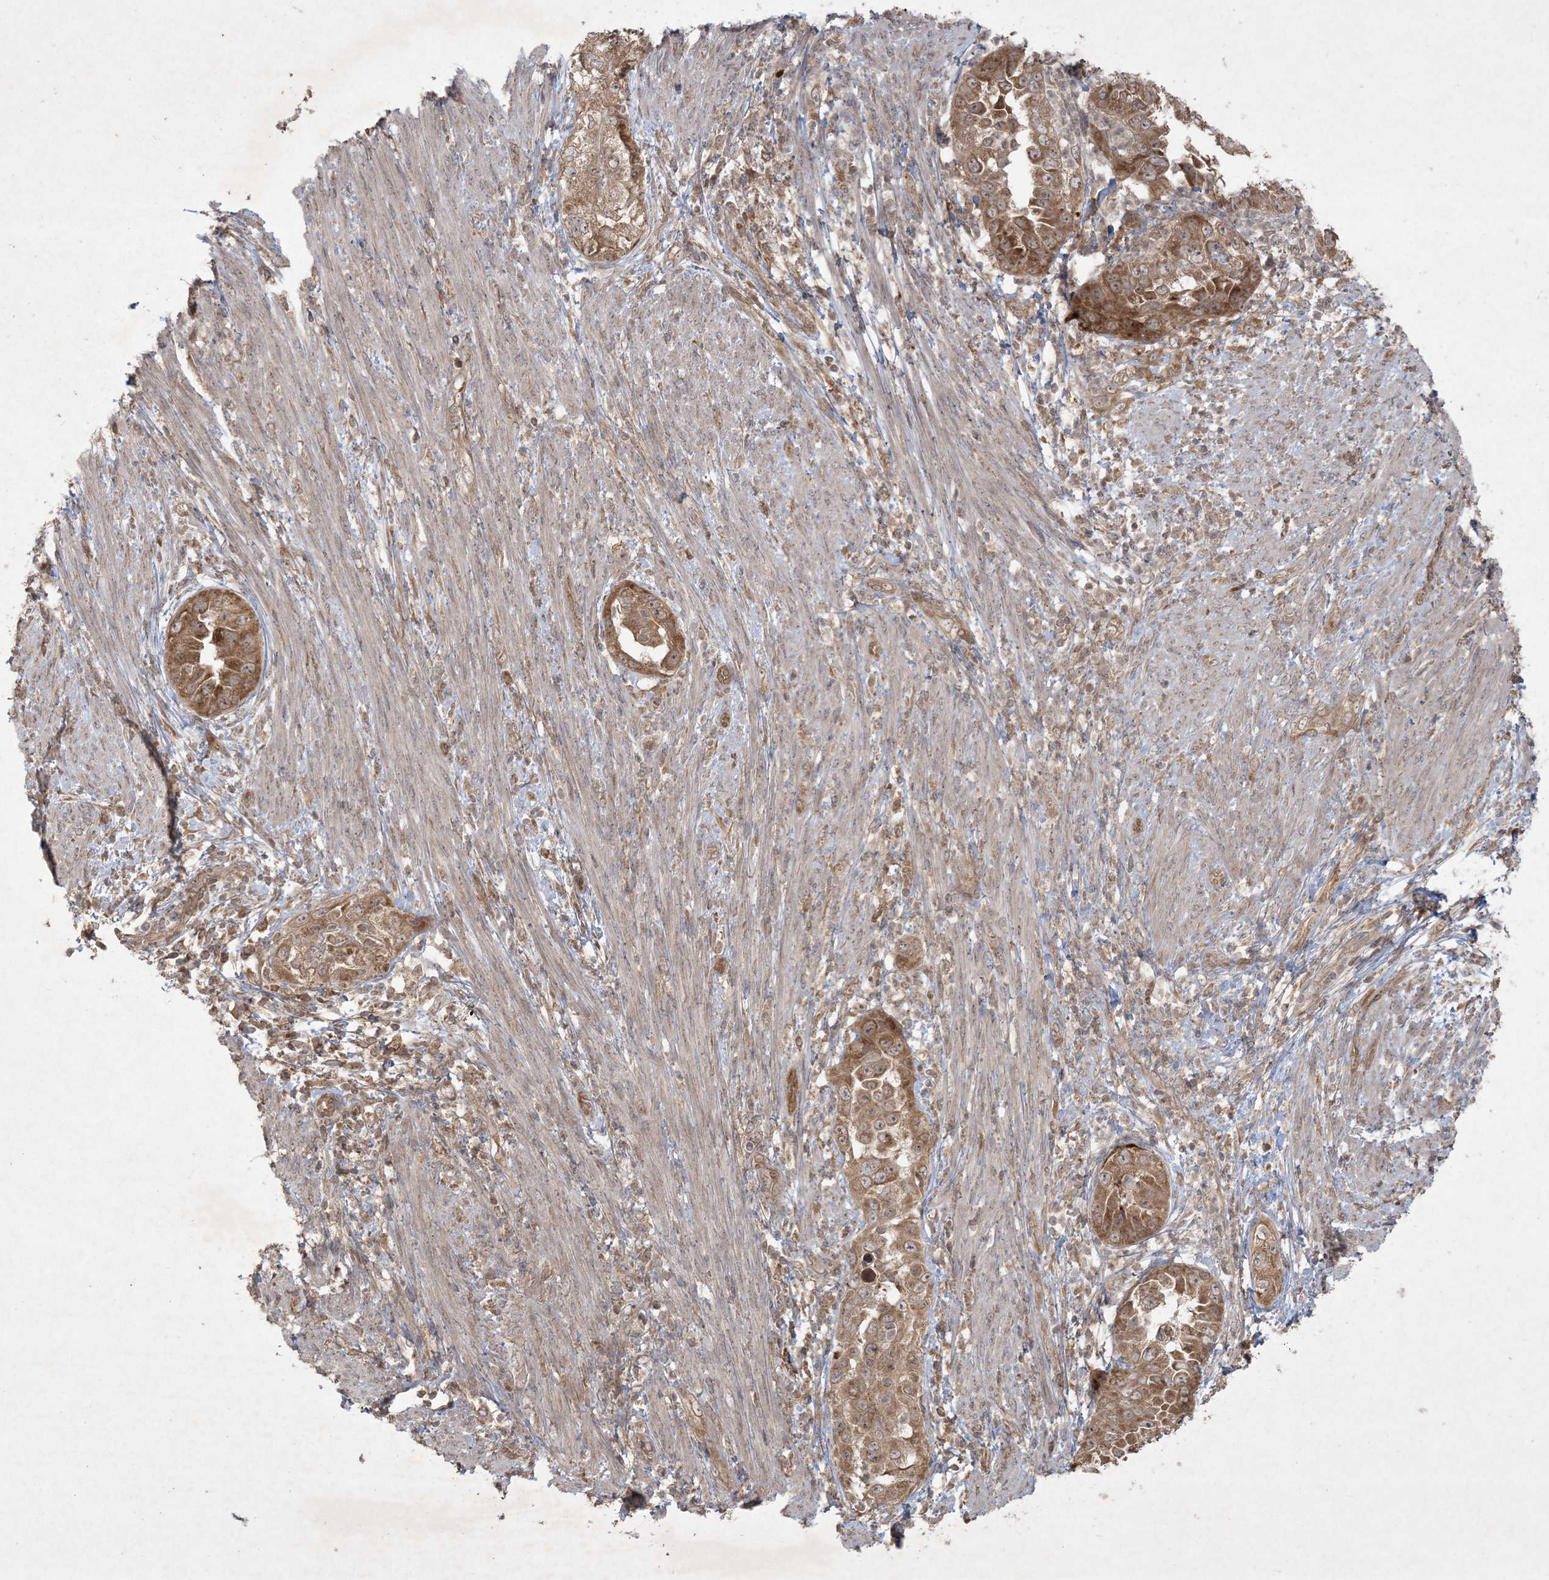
{"staining": {"intensity": "moderate", "quantity": ">75%", "location": "cytoplasmic/membranous,nuclear"}, "tissue": "endometrial cancer", "cell_type": "Tumor cells", "image_type": "cancer", "snomed": [{"axis": "morphology", "description": "Adenocarcinoma, NOS"}, {"axis": "topography", "description": "Endometrium"}], "caption": "A photomicrograph of human endometrial adenocarcinoma stained for a protein displays moderate cytoplasmic/membranous and nuclear brown staining in tumor cells.", "gene": "NRBP2", "patient": {"sex": "female", "age": 85}}